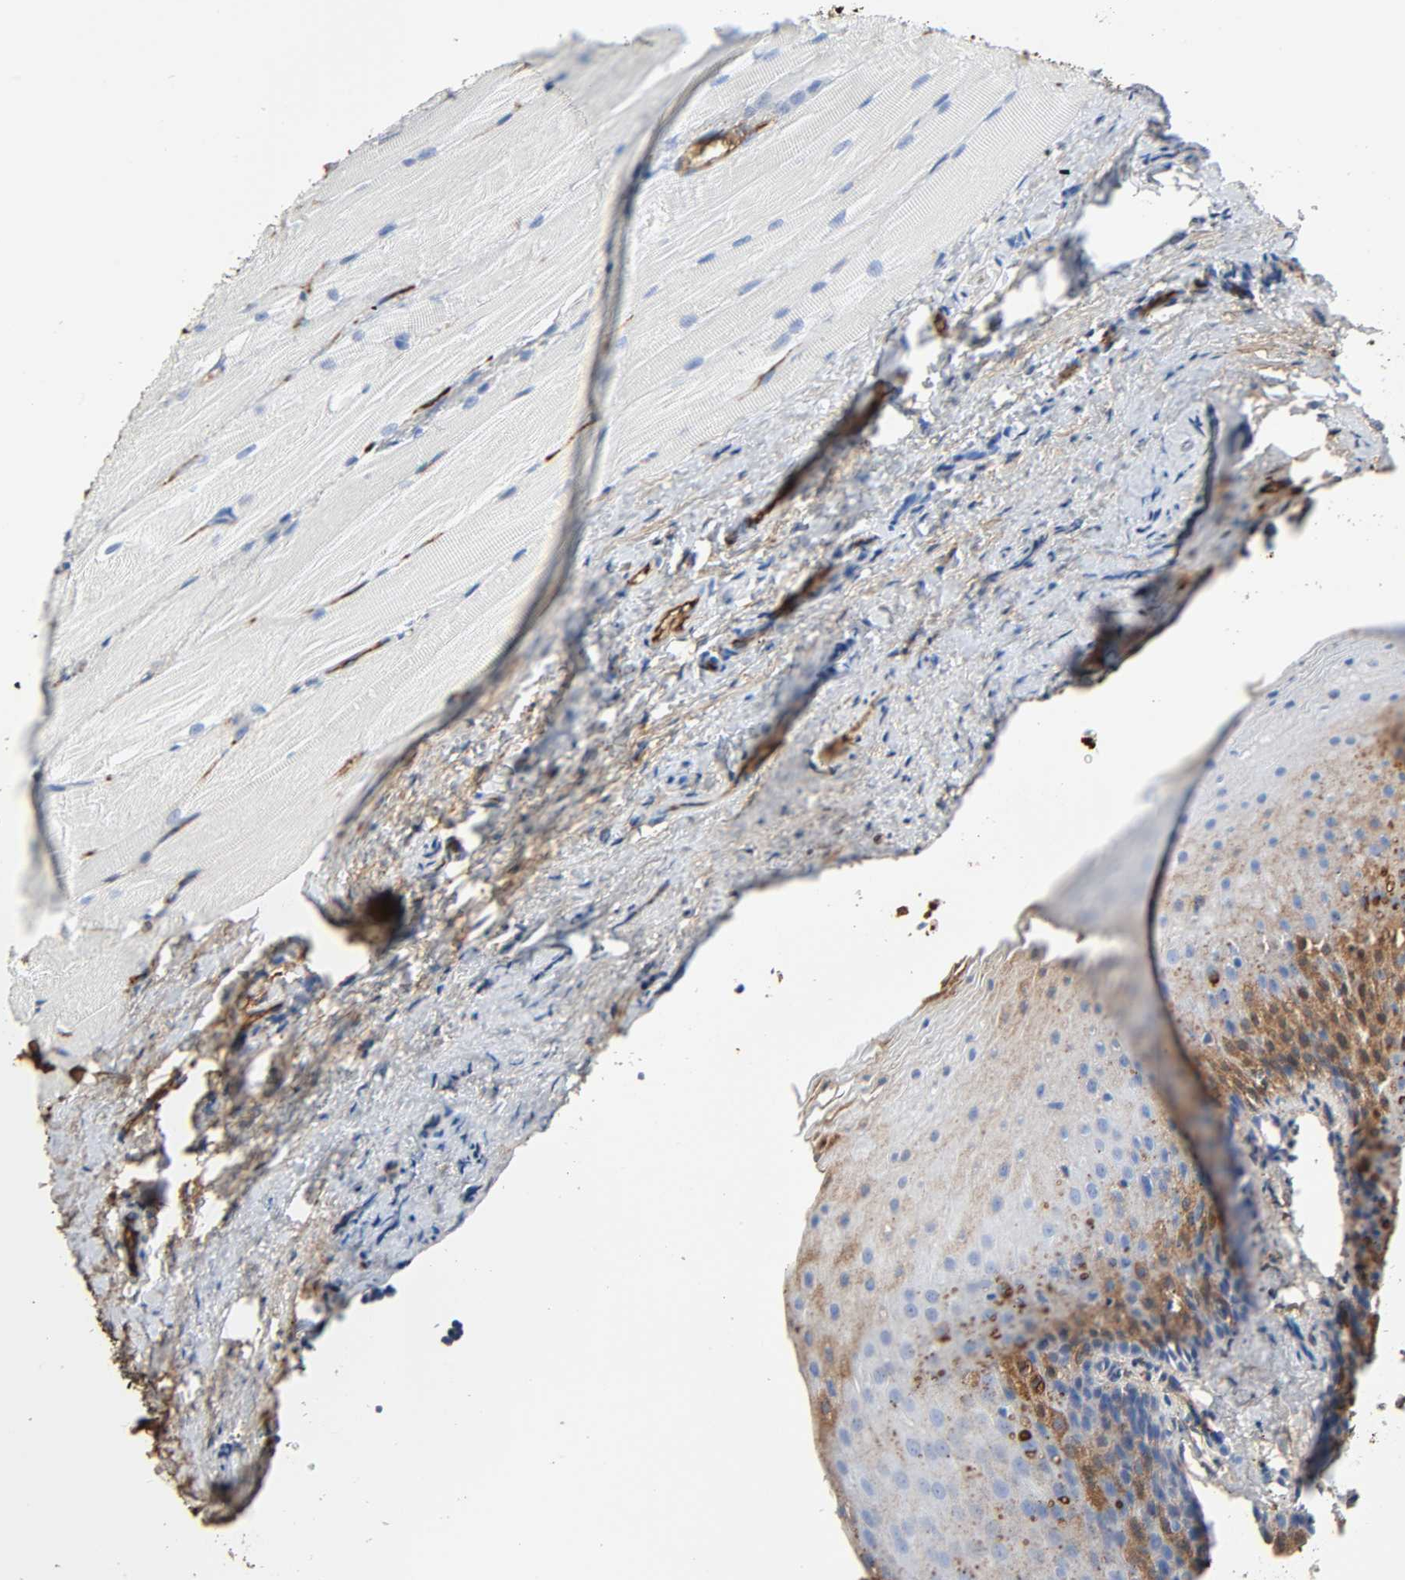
{"staining": {"intensity": "moderate", "quantity": "25%-75%", "location": "cytoplasmic/membranous"}, "tissue": "oral mucosa", "cell_type": "Squamous epithelial cells", "image_type": "normal", "snomed": [{"axis": "morphology", "description": "Normal tissue, NOS"}, {"axis": "topography", "description": "Oral tissue"}], "caption": "The micrograph displays a brown stain indicating the presence of a protein in the cytoplasmic/membranous of squamous epithelial cells in oral mucosa. The protein of interest is stained brown, and the nuclei are stained in blue (DAB IHC with brightfield microscopy, high magnification).", "gene": "C3", "patient": {"sex": "male", "age": 20}}